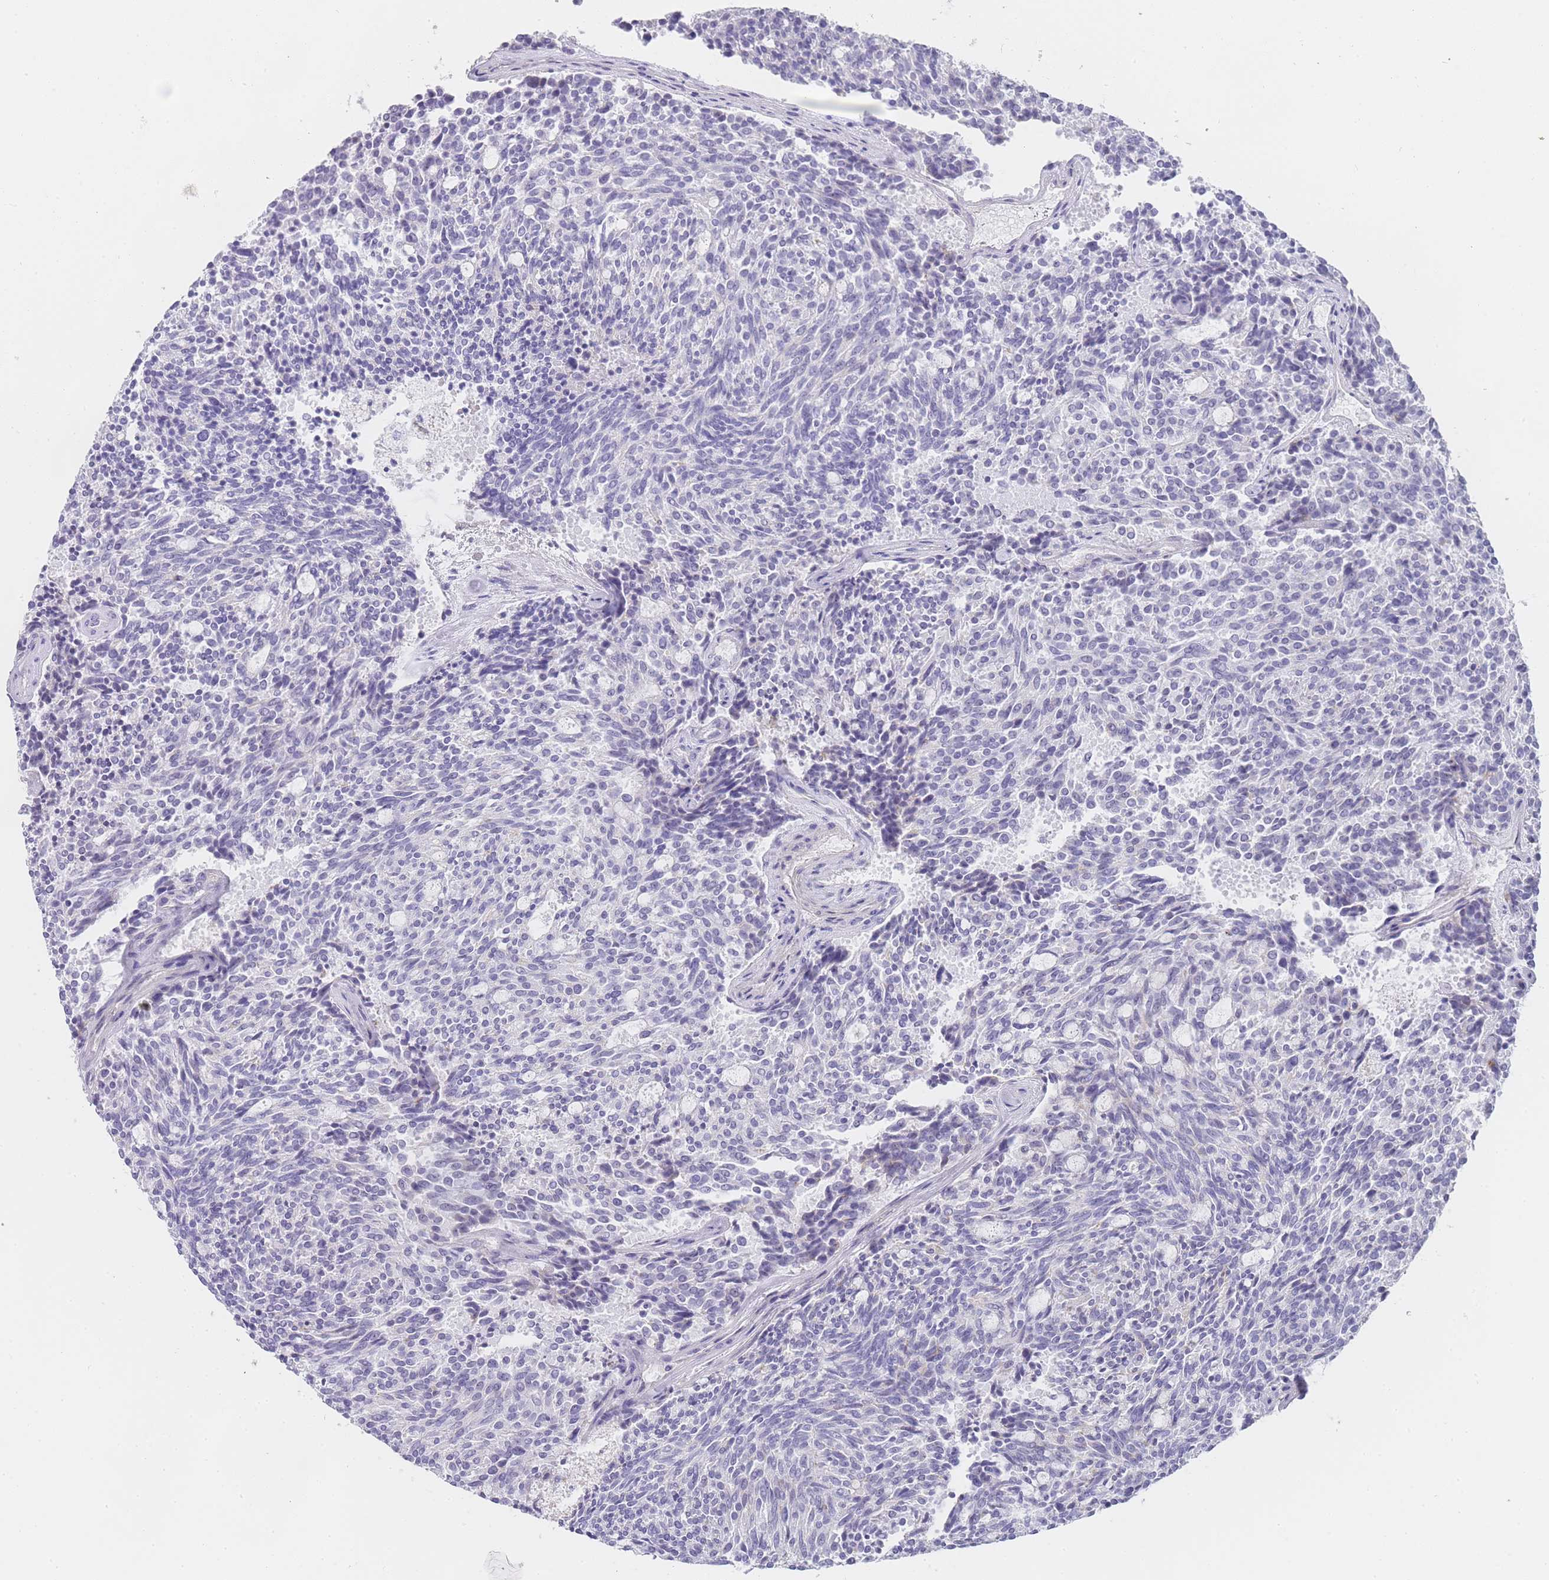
{"staining": {"intensity": "negative", "quantity": "none", "location": "none"}, "tissue": "carcinoid", "cell_type": "Tumor cells", "image_type": "cancer", "snomed": [{"axis": "morphology", "description": "Carcinoid, malignant, NOS"}, {"axis": "topography", "description": "Pancreas"}], "caption": "Malignant carcinoid was stained to show a protein in brown. There is no significant expression in tumor cells.", "gene": "NOP14", "patient": {"sex": "female", "age": 54}}